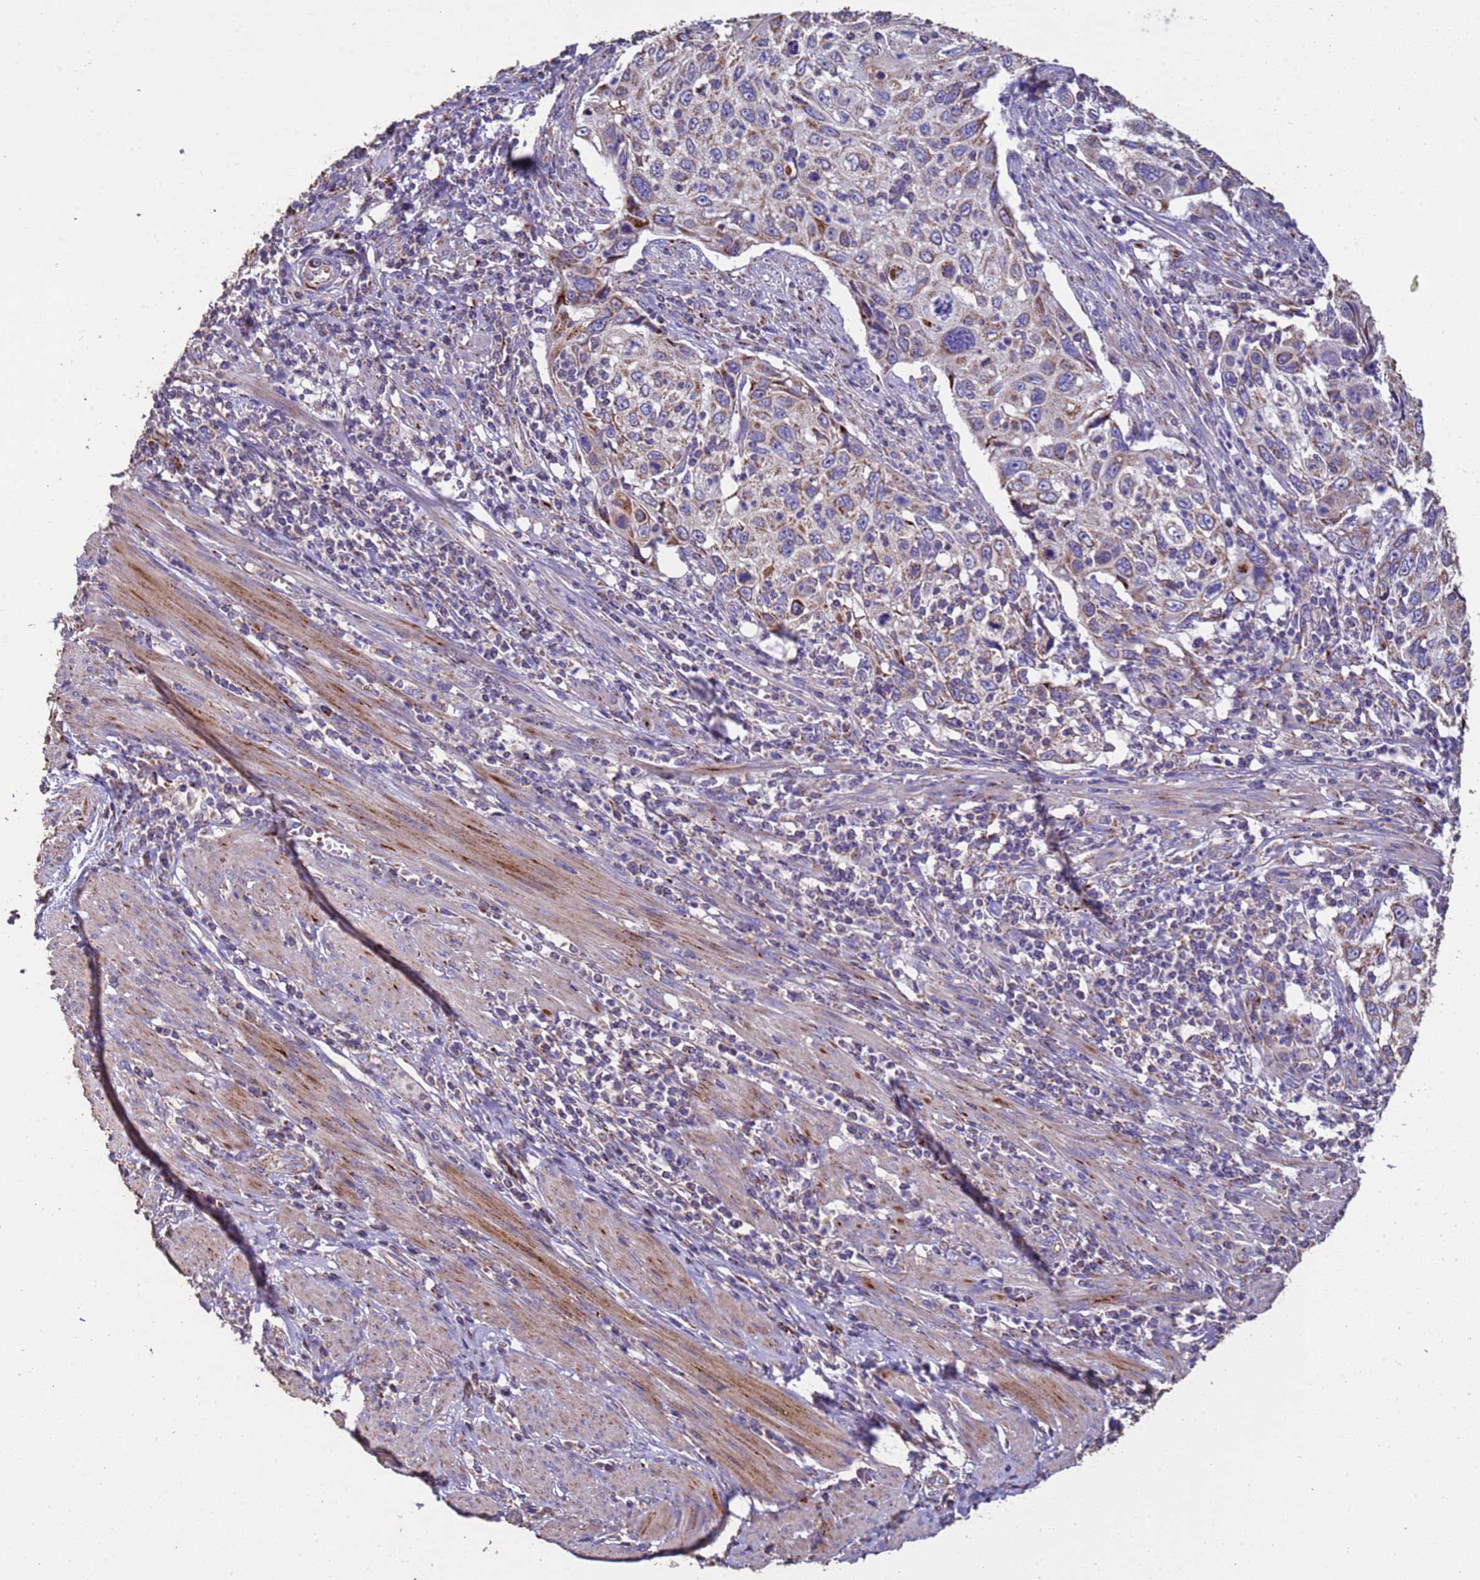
{"staining": {"intensity": "moderate", "quantity": "<25%", "location": "cytoplasmic/membranous"}, "tissue": "cervical cancer", "cell_type": "Tumor cells", "image_type": "cancer", "snomed": [{"axis": "morphology", "description": "Squamous cell carcinoma, NOS"}, {"axis": "topography", "description": "Cervix"}], "caption": "Immunohistochemistry (IHC) staining of cervical cancer, which shows low levels of moderate cytoplasmic/membranous positivity in approximately <25% of tumor cells indicating moderate cytoplasmic/membranous protein positivity. The staining was performed using DAB (brown) for protein detection and nuclei were counterstained in hematoxylin (blue).", "gene": "ZNFX1", "patient": {"sex": "female", "age": 70}}